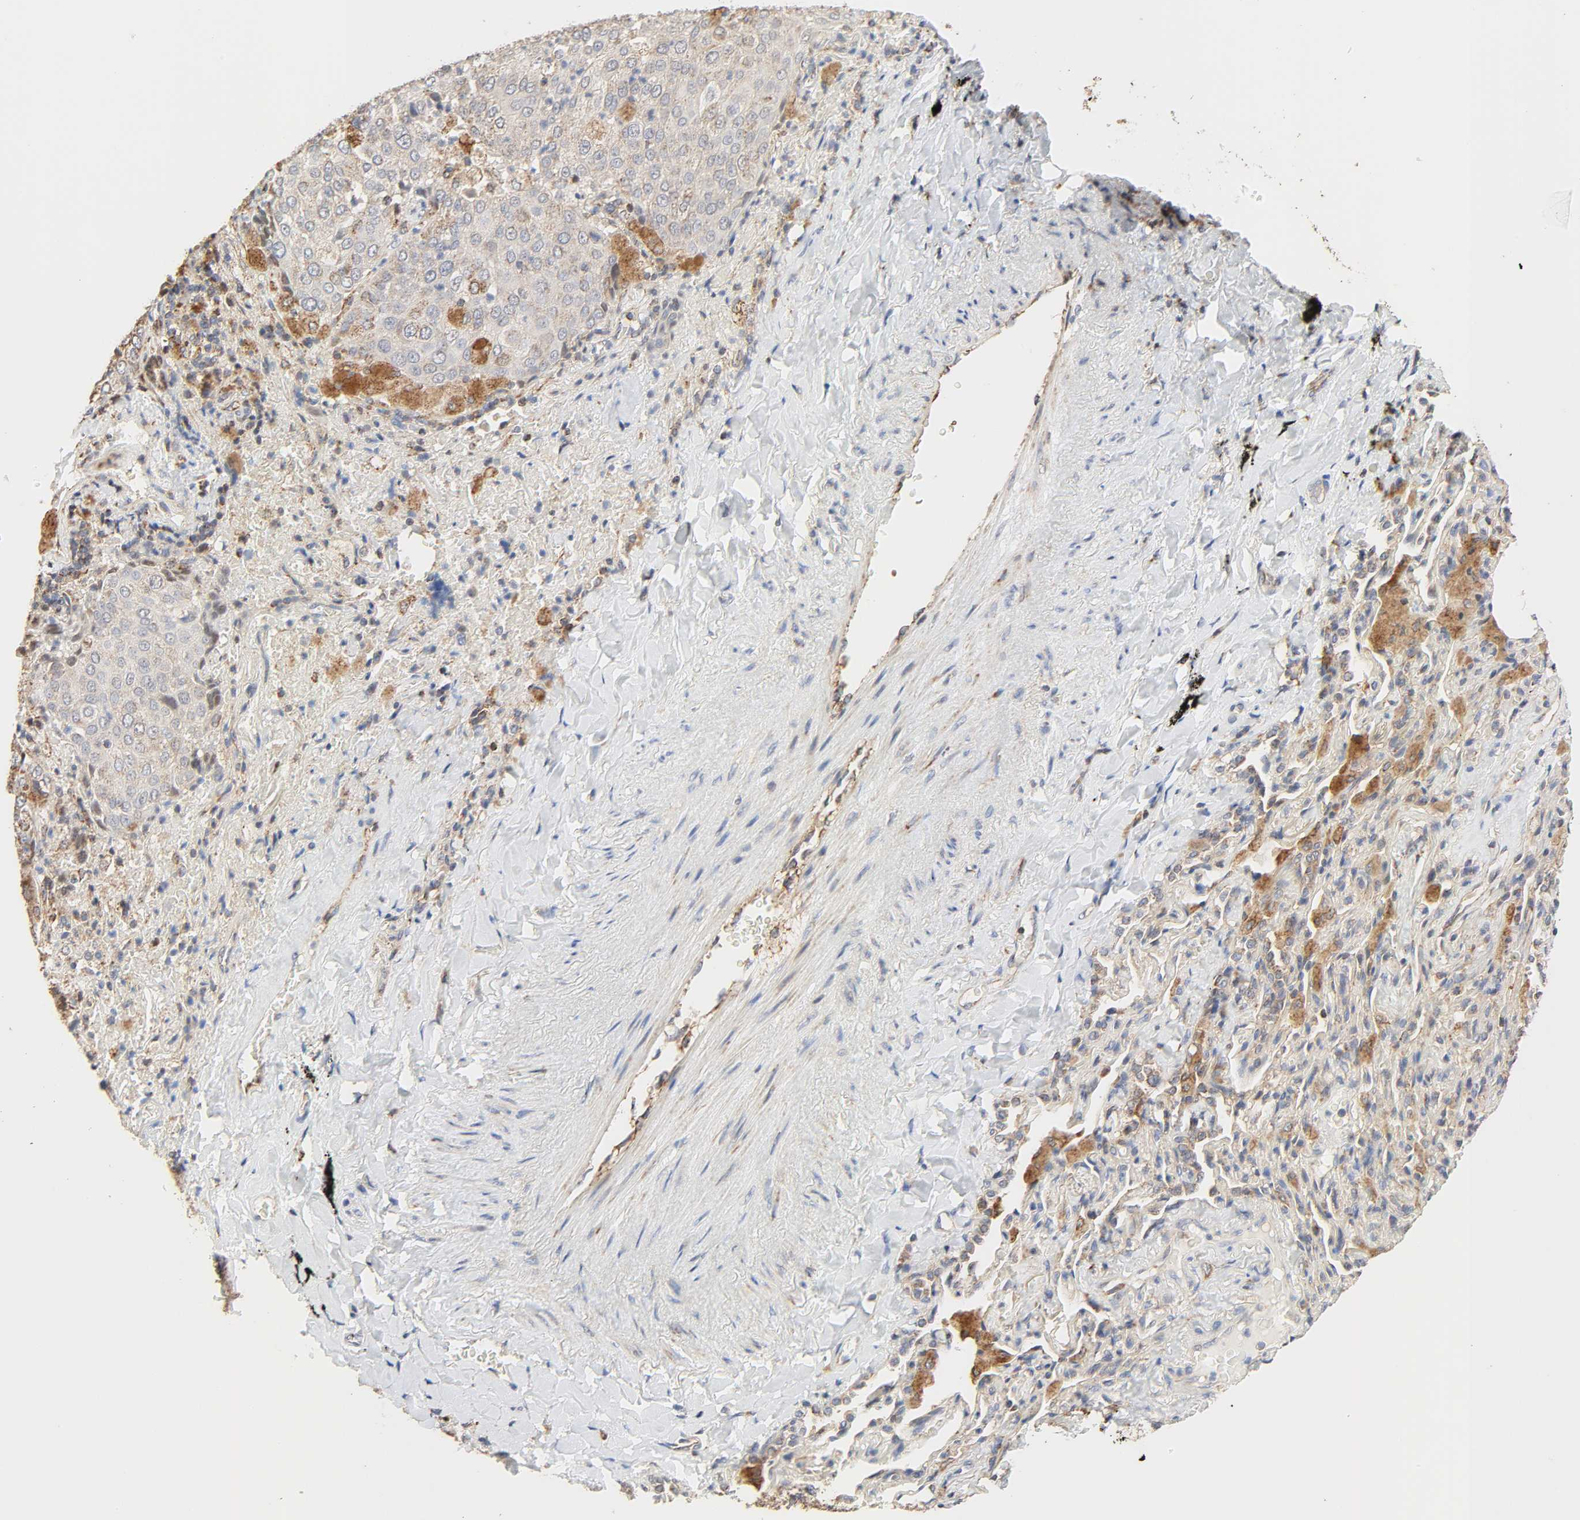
{"staining": {"intensity": "moderate", "quantity": "25%-75%", "location": "cytoplasmic/membranous"}, "tissue": "lung cancer", "cell_type": "Tumor cells", "image_type": "cancer", "snomed": [{"axis": "morphology", "description": "Squamous cell carcinoma, NOS"}, {"axis": "topography", "description": "Lung"}], "caption": "Protein expression analysis of lung cancer displays moderate cytoplasmic/membranous staining in about 25%-75% of tumor cells.", "gene": "ZMAT5", "patient": {"sex": "male", "age": 54}}